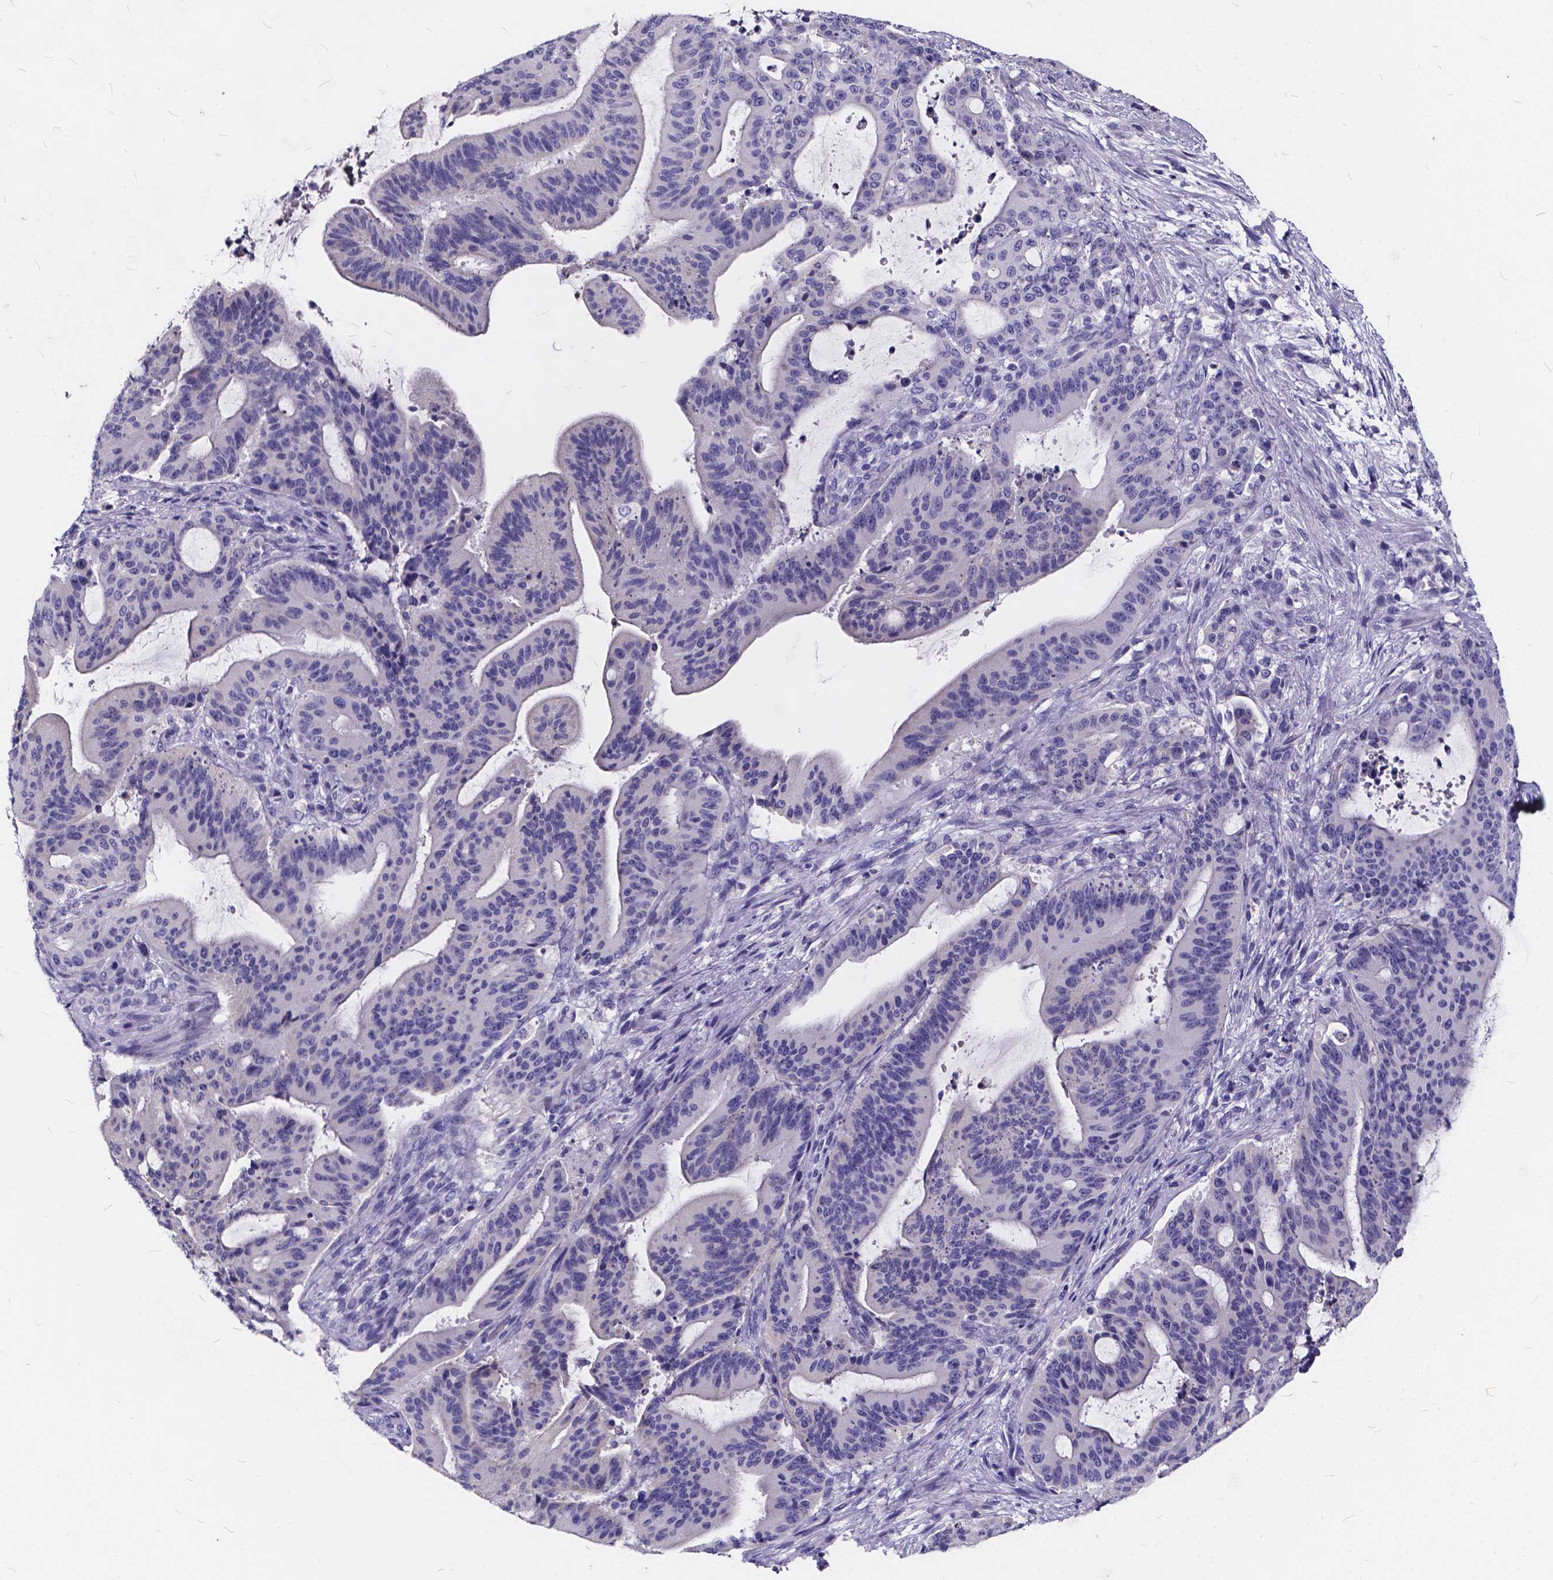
{"staining": {"intensity": "negative", "quantity": "none", "location": "none"}, "tissue": "liver cancer", "cell_type": "Tumor cells", "image_type": "cancer", "snomed": [{"axis": "morphology", "description": "Cholangiocarcinoma"}, {"axis": "topography", "description": "Liver"}], "caption": "Immunohistochemistry of human cholangiocarcinoma (liver) exhibits no expression in tumor cells. The staining was performed using DAB (3,3'-diaminobenzidine) to visualize the protein expression in brown, while the nuclei were stained in blue with hematoxylin (Magnification: 20x).", "gene": "SPEF2", "patient": {"sex": "female", "age": 73}}